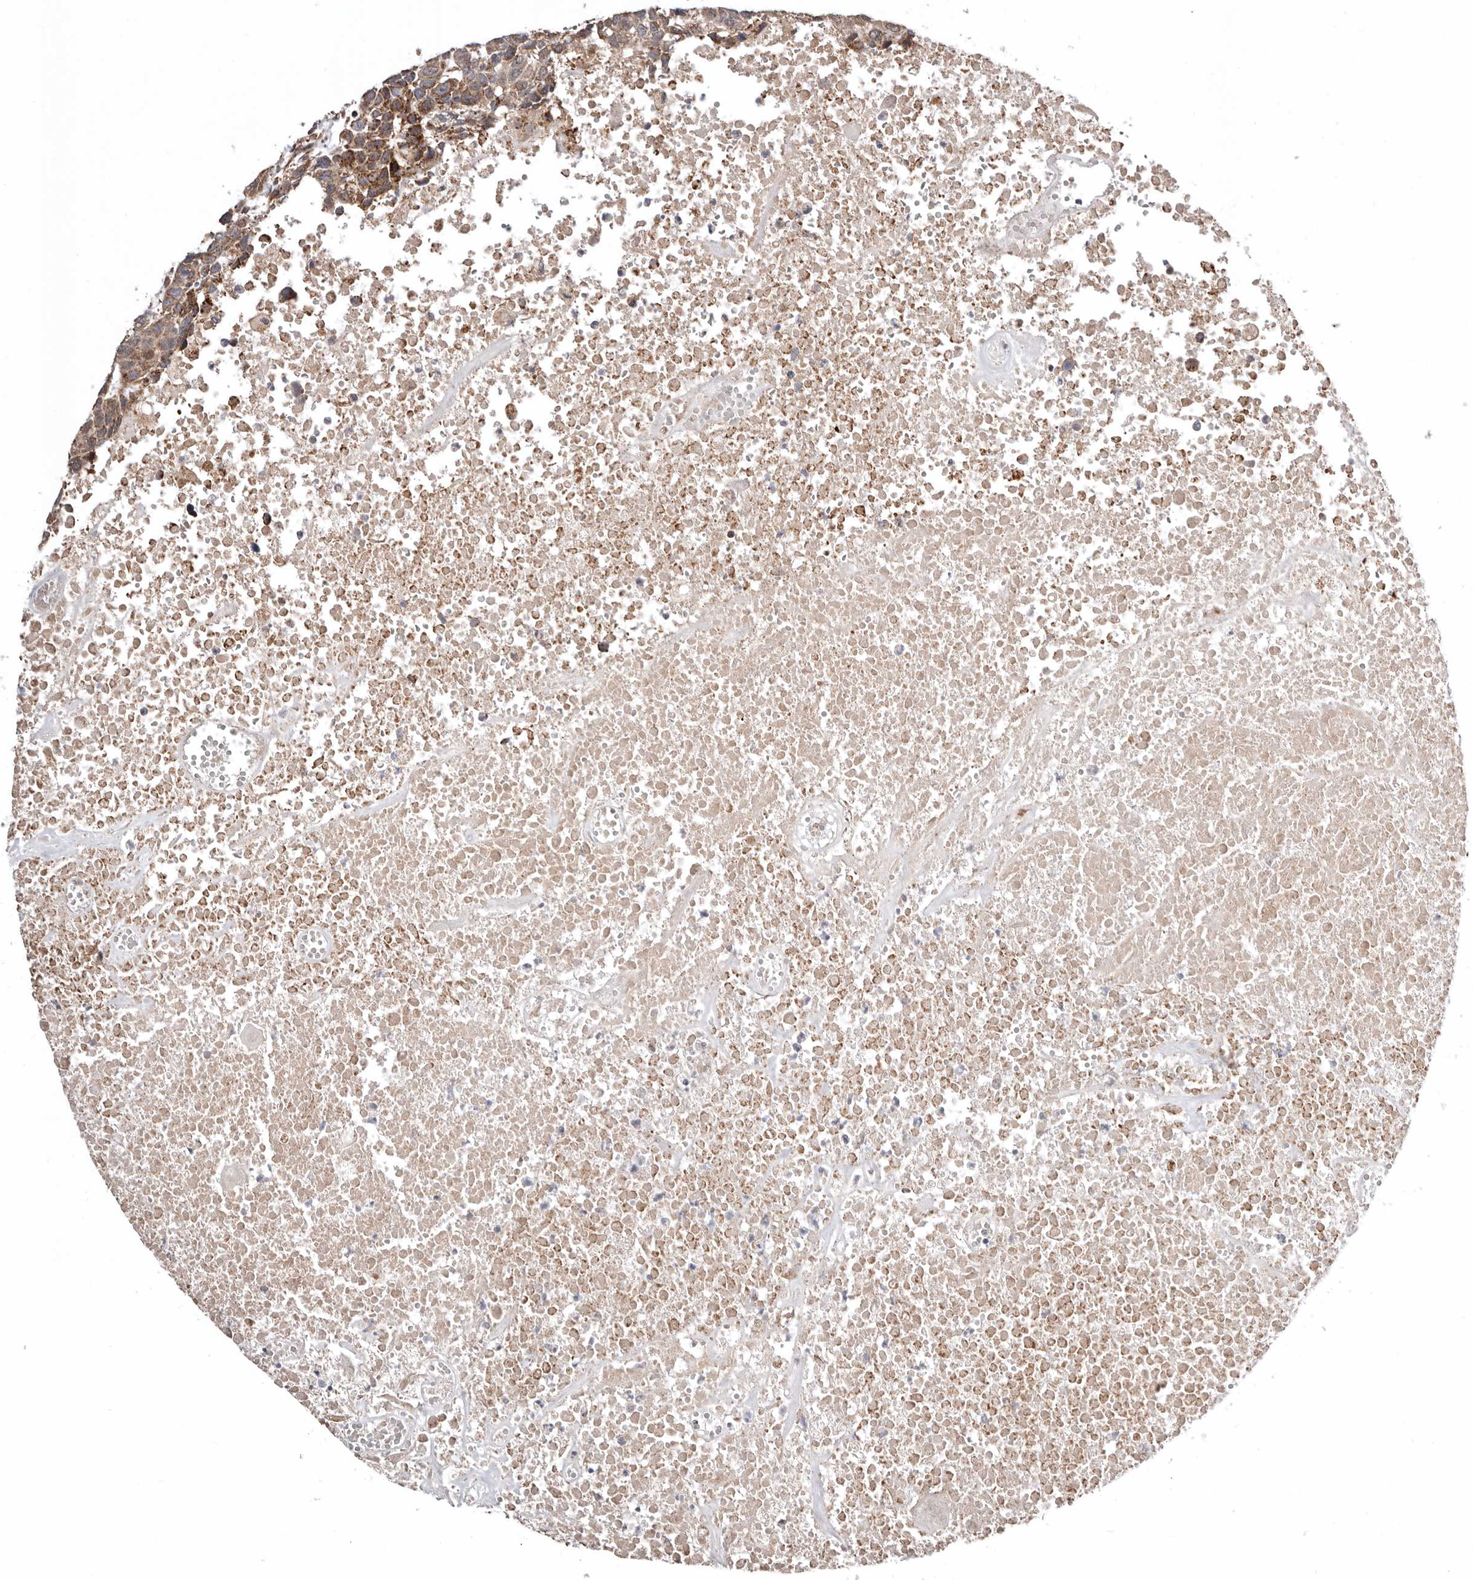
{"staining": {"intensity": "moderate", "quantity": ">75%", "location": "cytoplasmic/membranous"}, "tissue": "head and neck cancer", "cell_type": "Tumor cells", "image_type": "cancer", "snomed": [{"axis": "morphology", "description": "Squamous cell carcinoma, NOS"}, {"axis": "topography", "description": "Head-Neck"}], "caption": "This is an image of immunohistochemistry (IHC) staining of head and neck squamous cell carcinoma, which shows moderate expression in the cytoplasmic/membranous of tumor cells.", "gene": "PROKR1", "patient": {"sex": "male", "age": 66}}